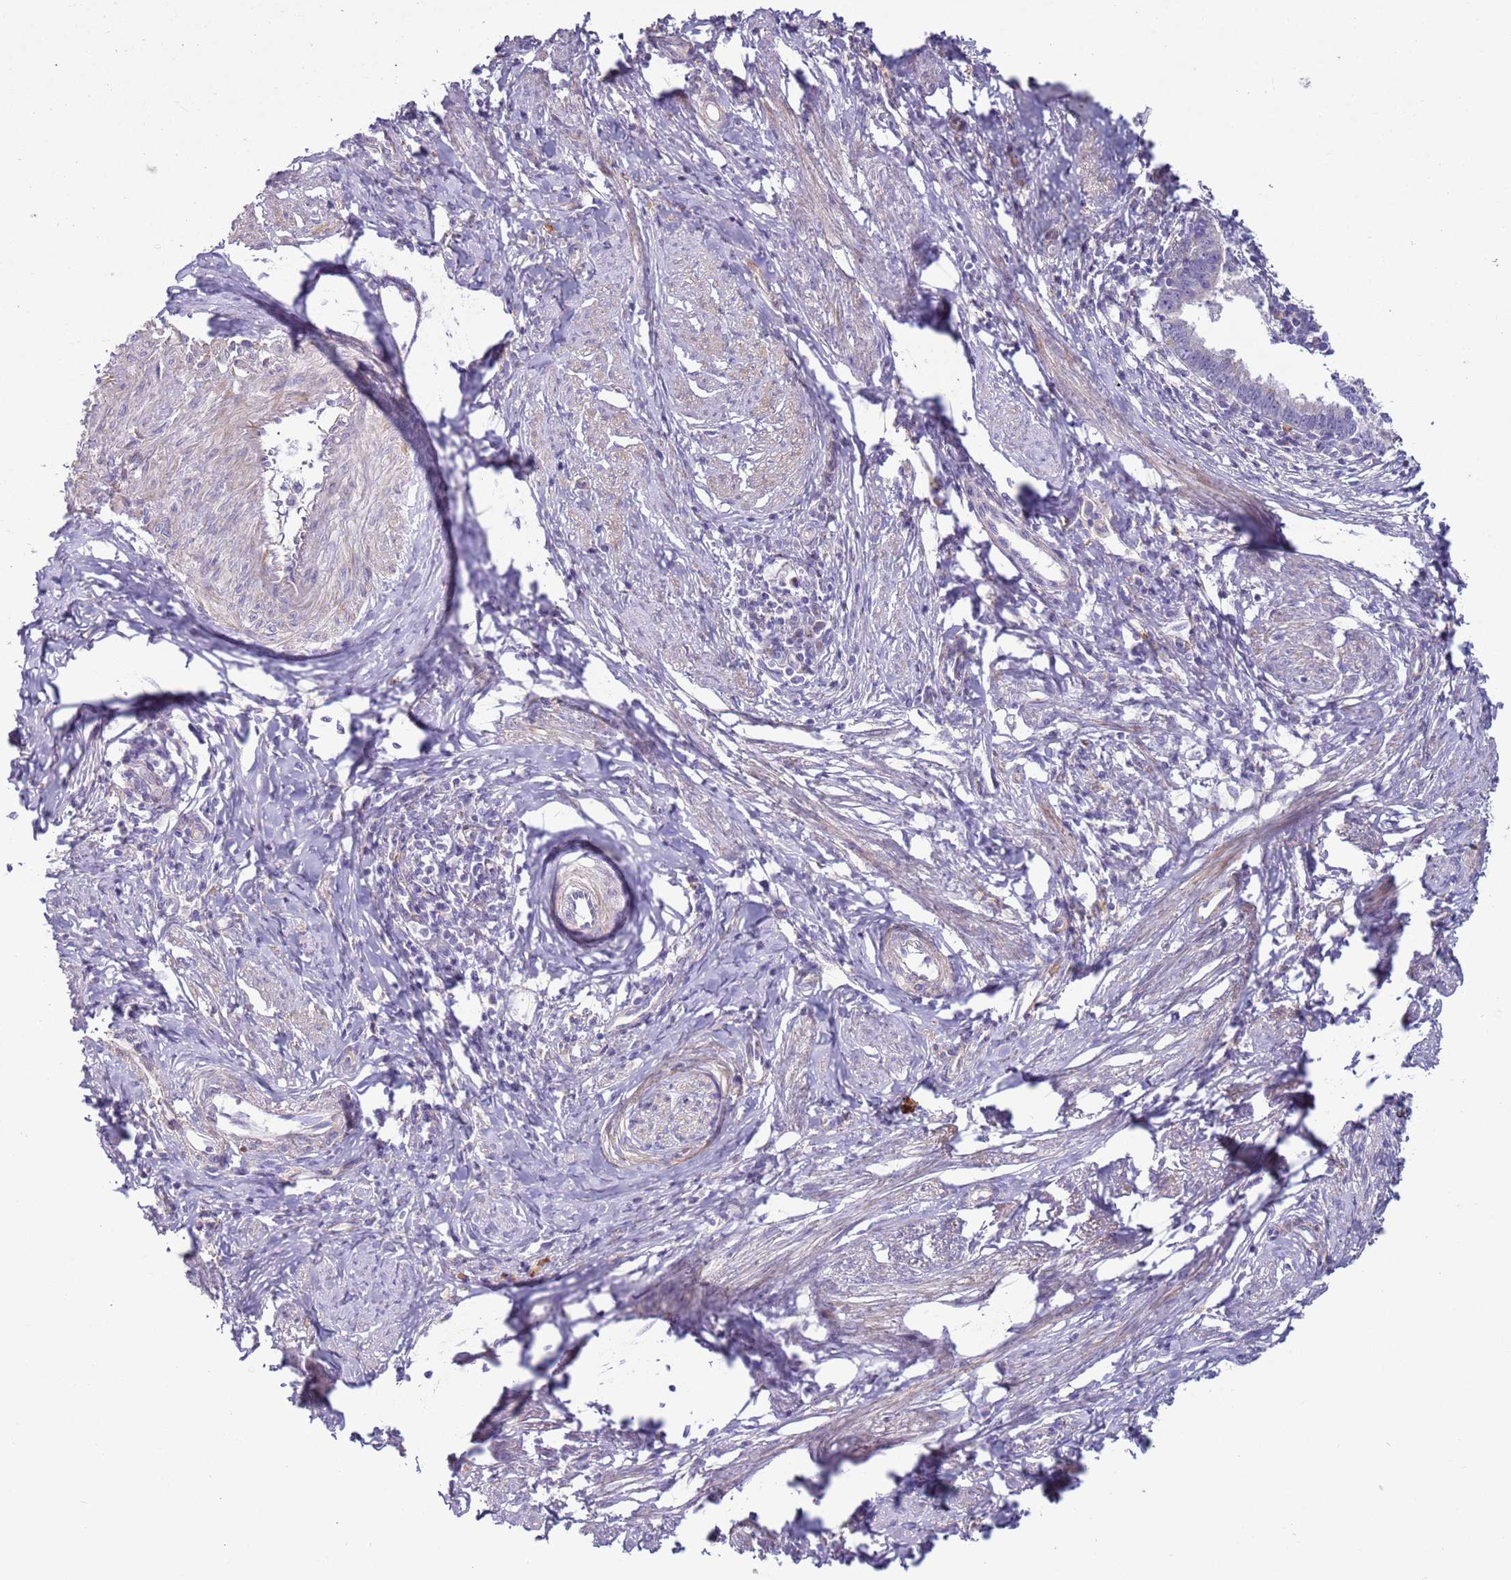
{"staining": {"intensity": "negative", "quantity": "none", "location": "none"}, "tissue": "cervical cancer", "cell_type": "Tumor cells", "image_type": "cancer", "snomed": [{"axis": "morphology", "description": "Adenocarcinoma, NOS"}, {"axis": "topography", "description": "Cervix"}], "caption": "IHC image of cervical cancer stained for a protein (brown), which demonstrates no positivity in tumor cells.", "gene": "HEATR1", "patient": {"sex": "female", "age": 36}}